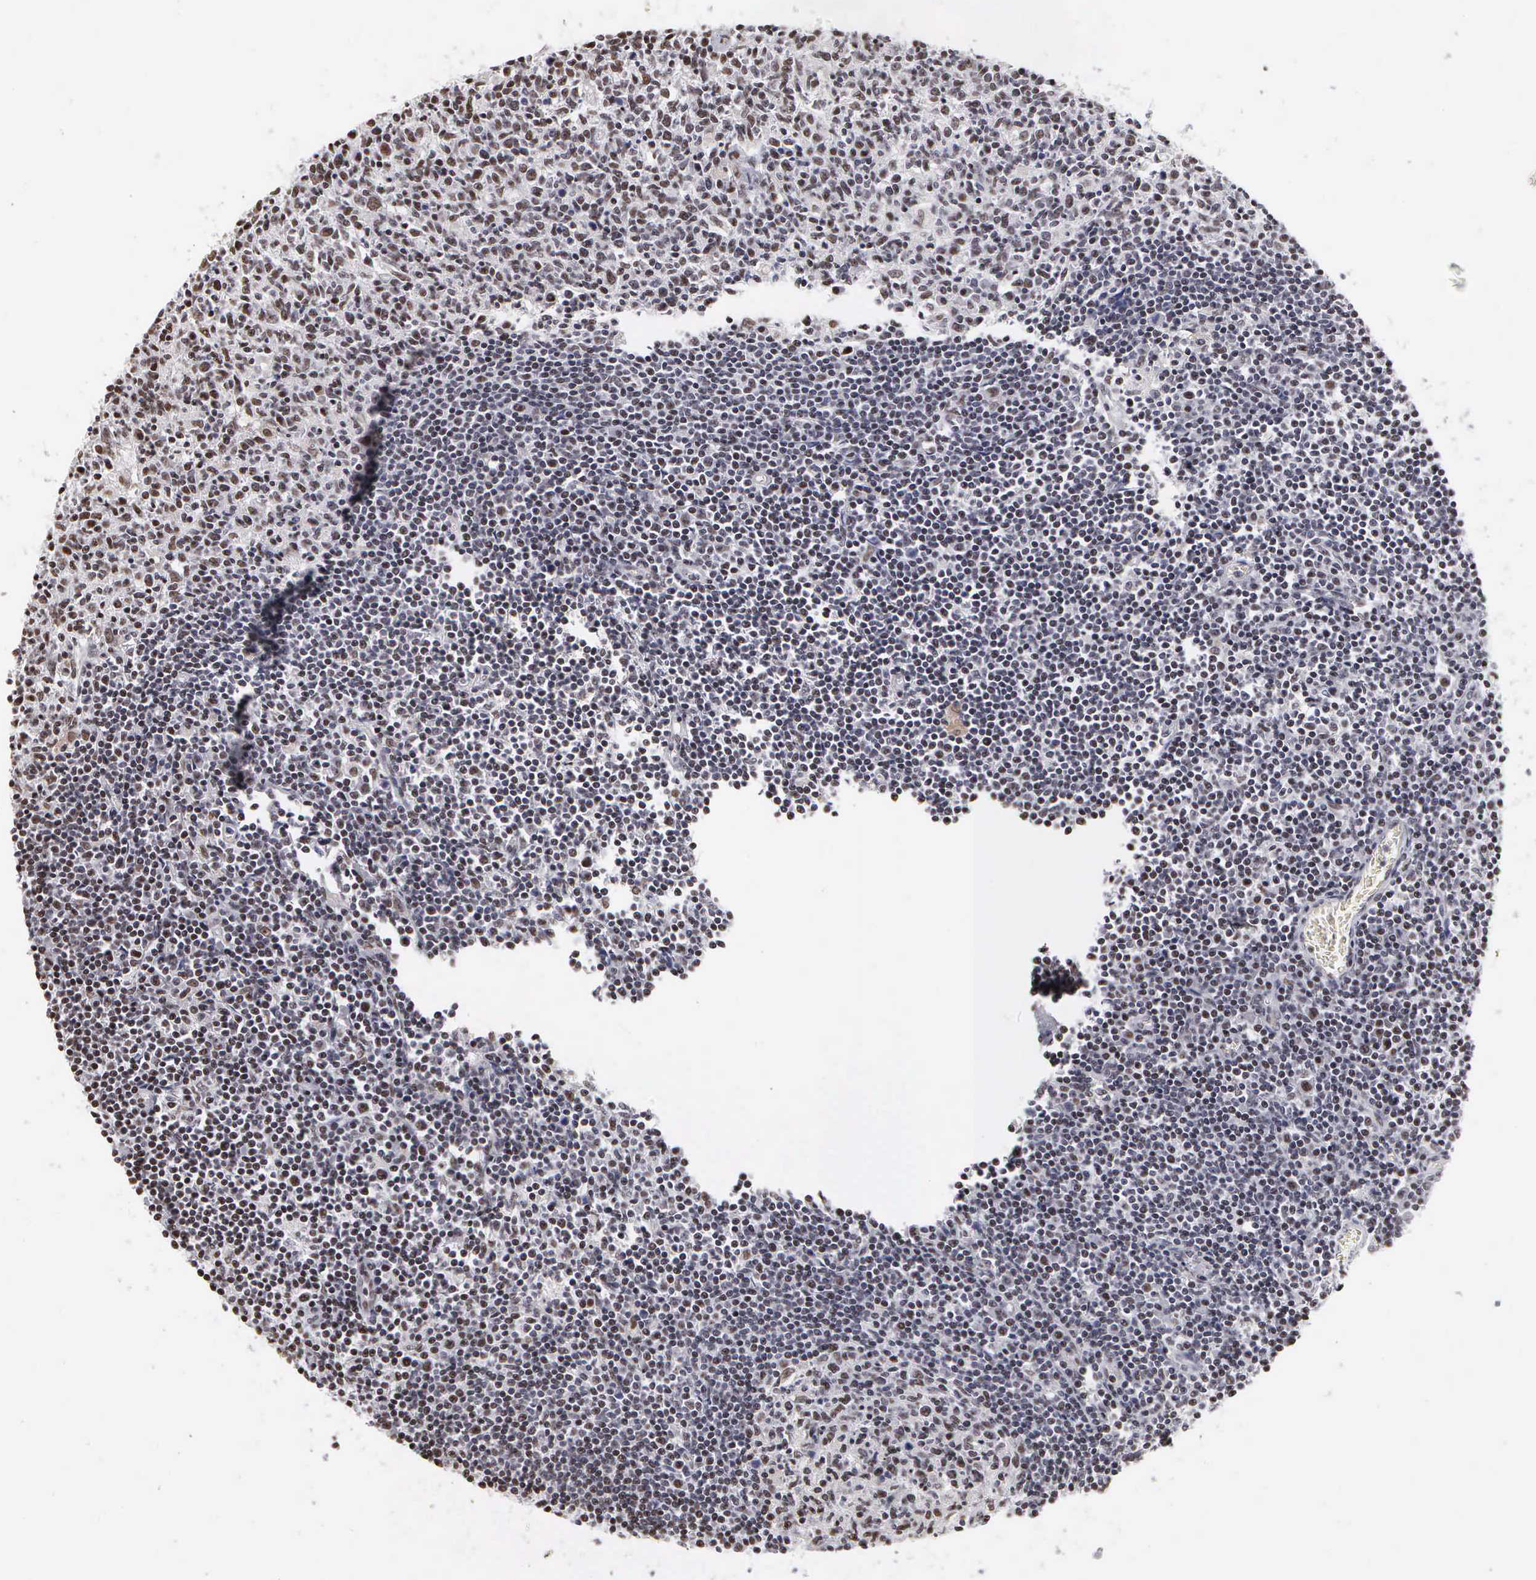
{"staining": {"intensity": "weak", "quantity": "25%-75%", "location": "nuclear"}, "tissue": "lymph node", "cell_type": "Germinal center cells", "image_type": "normal", "snomed": [{"axis": "morphology", "description": "Normal tissue, NOS"}, {"axis": "topography", "description": "Lymph node"}], "caption": "Human lymph node stained with a brown dye shows weak nuclear positive positivity in about 25%-75% of germinal center cells.", "gene": "KIAA0586", "patient": {"sex": "female", "age": 55}}